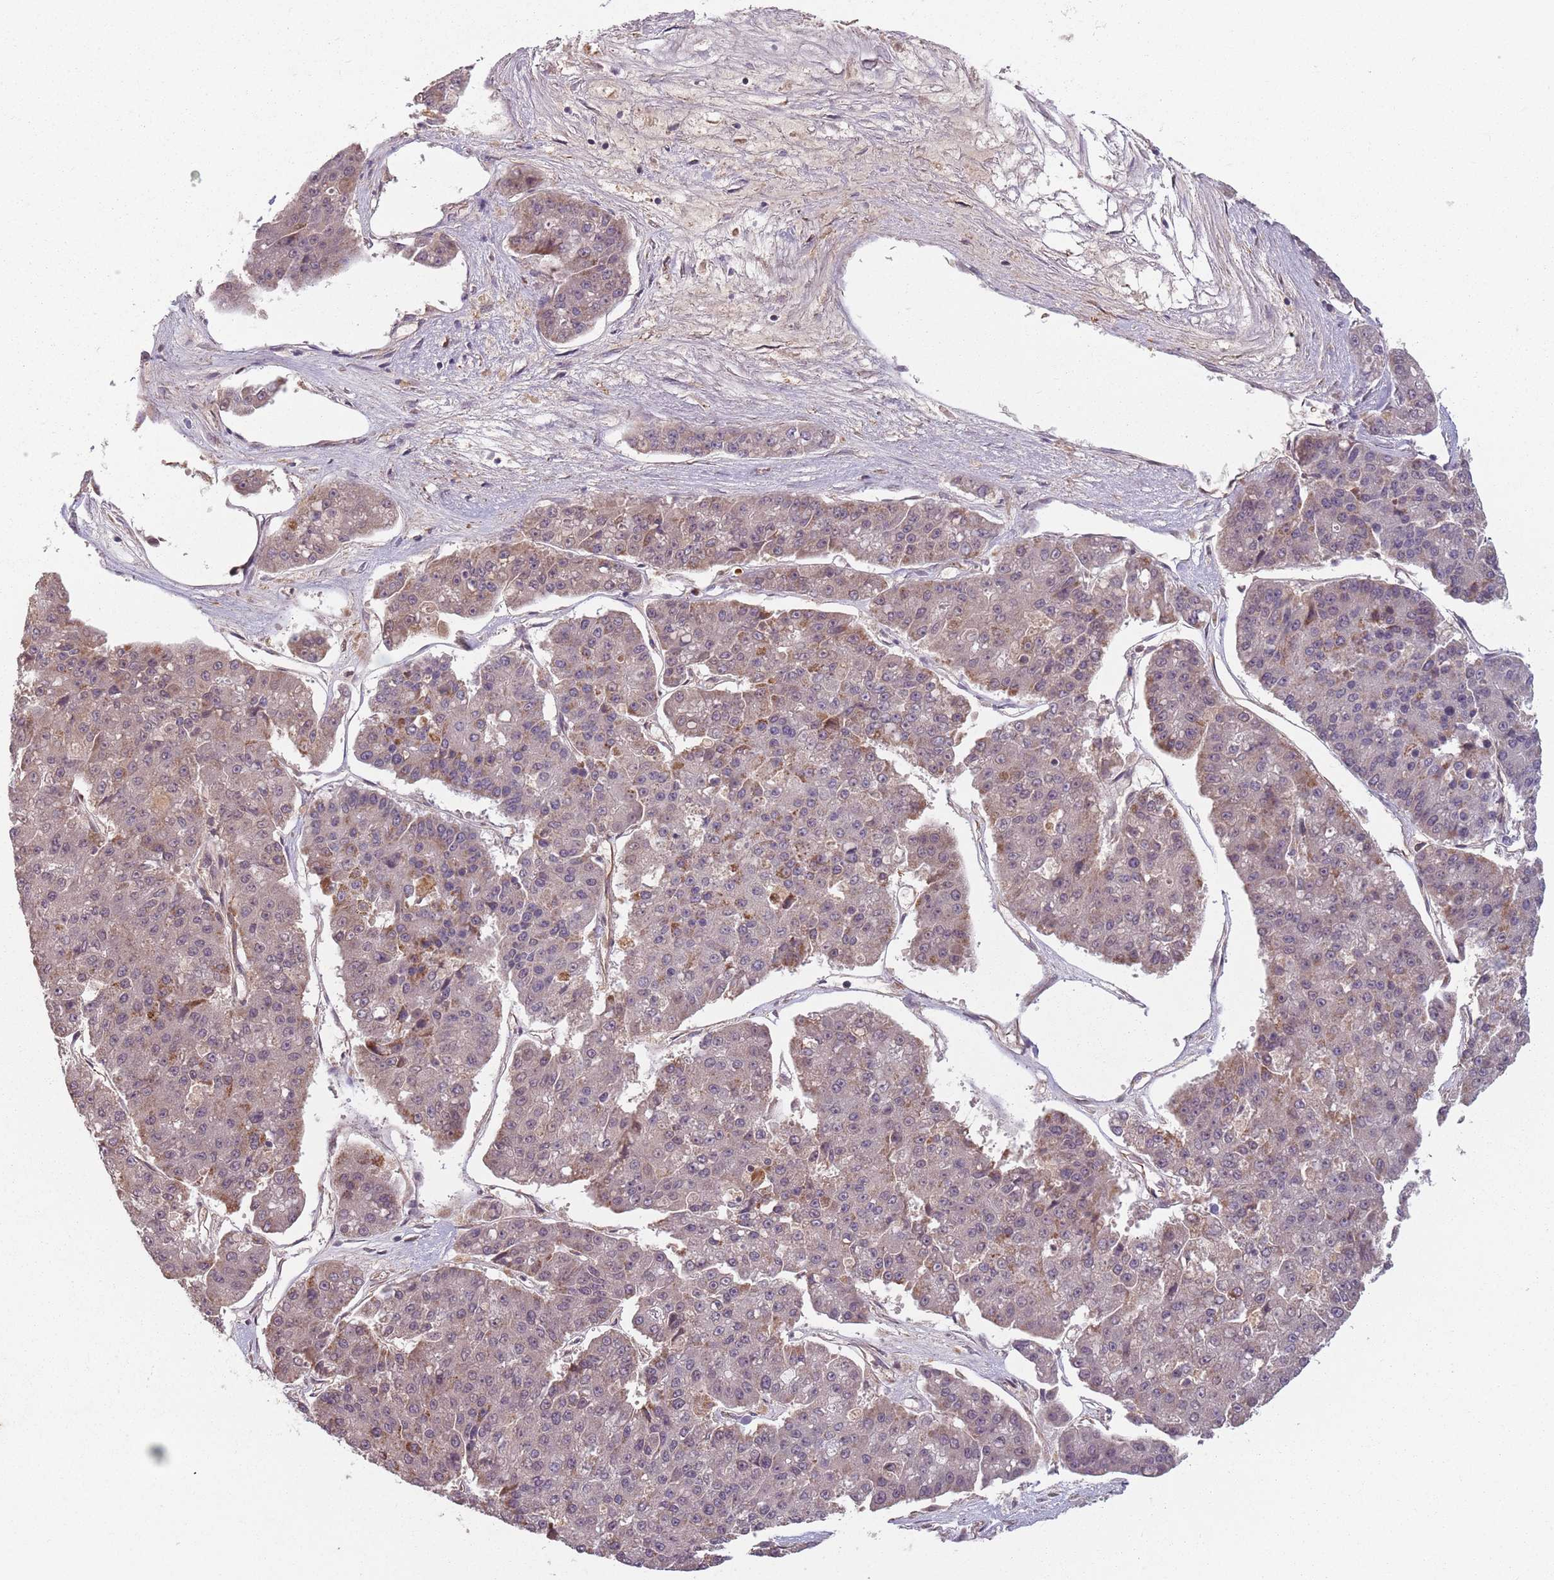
{"staining": {"intensity": "weak", "quantity": "<25%", "location": "cytoplasmic/membranous"}, "tissue": "pancreatic cancer", "cell_type": "Tumor cells", "image_type": "cancer", "snomed": [{"axis": "morphology", "description": "Adenocarcinoma, NOS"}, {"axis": "topography", "description": "Pancreas"}], "caption": "This is an immunohistochemistry (IHC) micrograph of pancreatic adenocarcinoma. There is no expression in tumor cells.", "gene": "GPR180", "patient": {"sex": "male", "age": 50}}